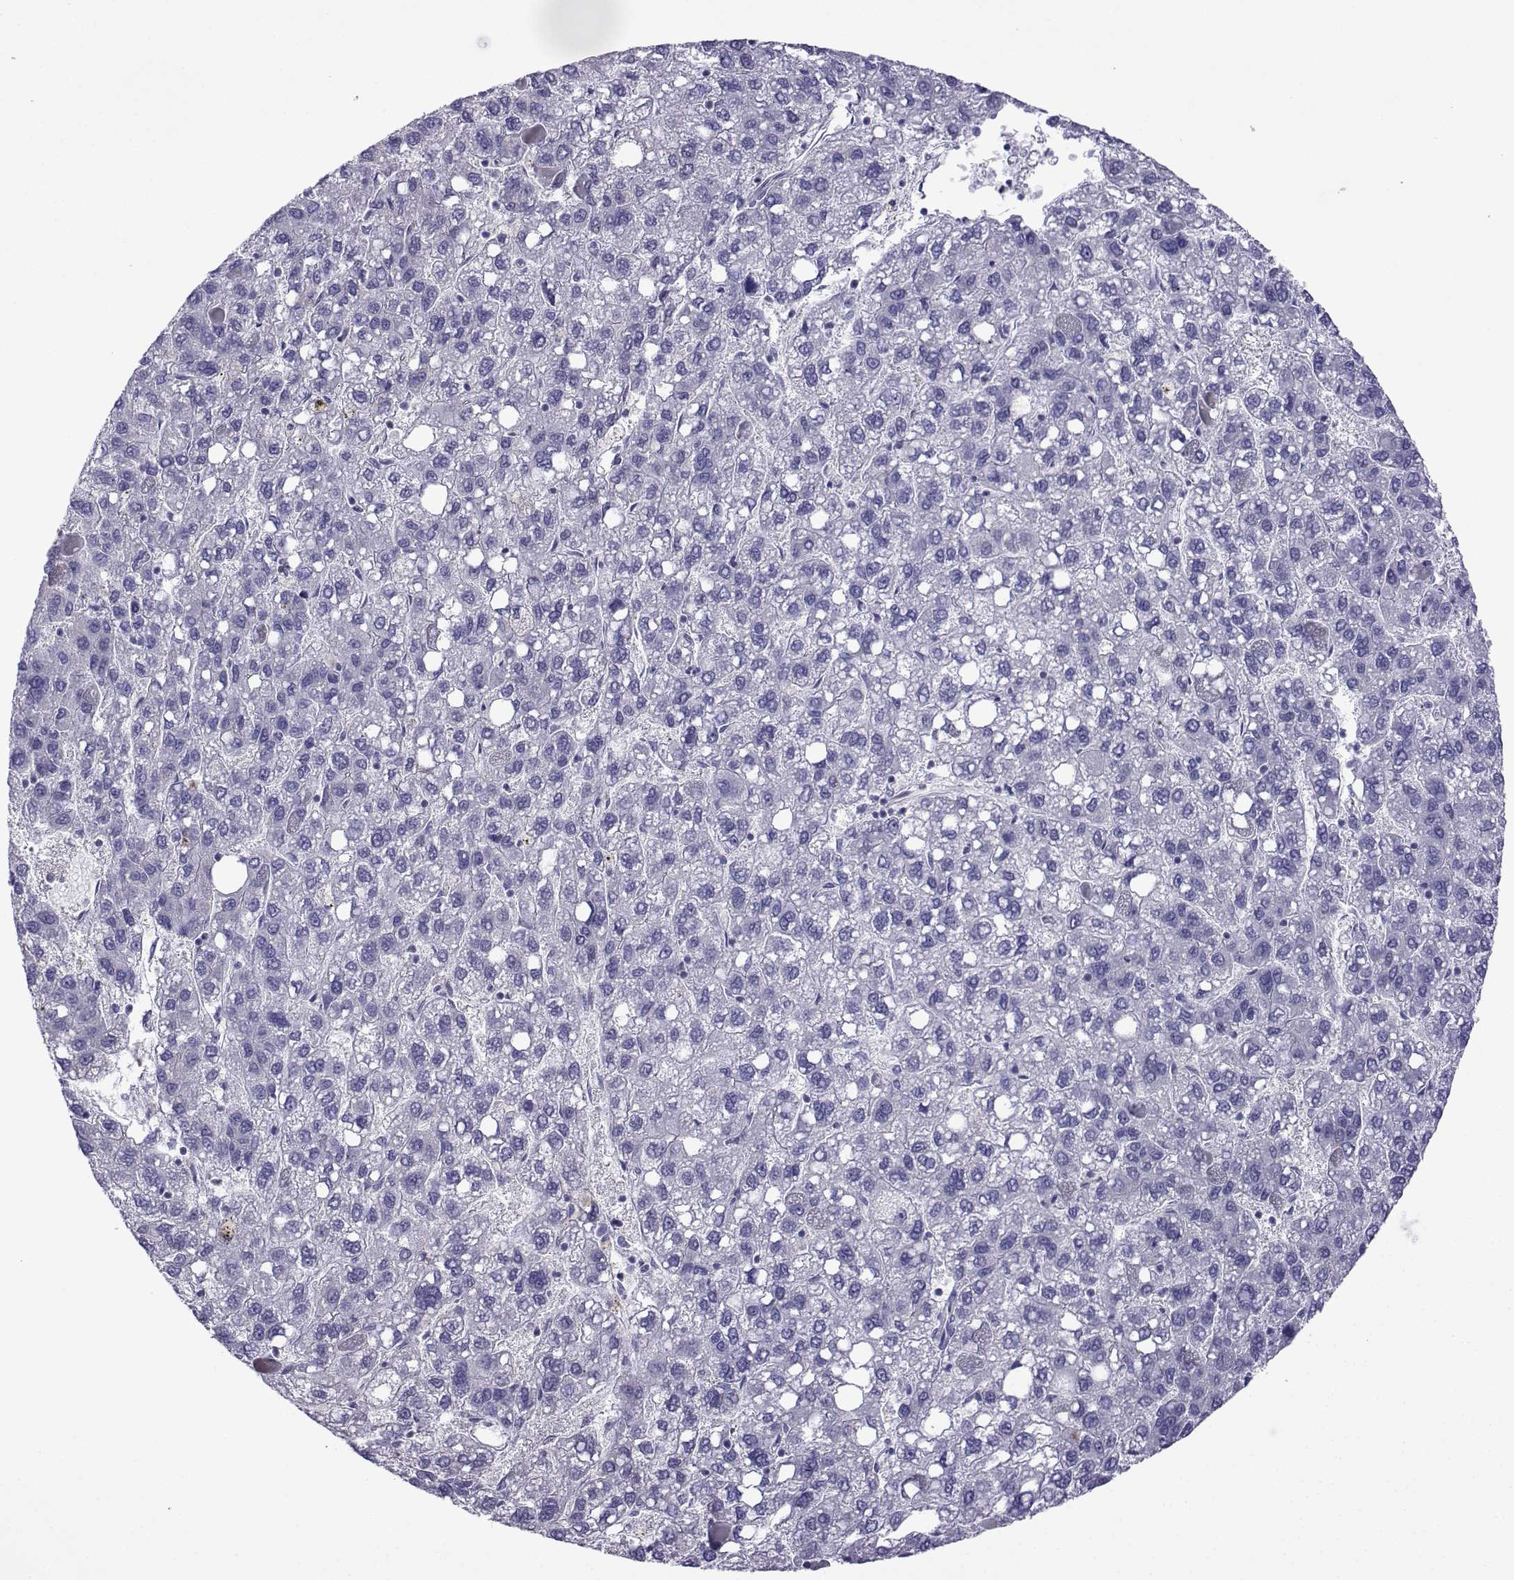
{"staining": {"intensity": "negative", "quantity": "none", "location": "none"}, "tissue": "liver cancer", "cell_type": "Tumor cells", "image_type": "cancer", "snomed": [{"axis": "morphology", "description": "Carcinoma, Hepatocellular, NOS"}, {"axis": "topography", "description": "Liver"}], "caption": "Image shows no protein positivity in tumor cells of liver hepatocellular carcinoma tissue.", "gene": "CFAP70", "patient": {"sex": "female", "age": 82}}